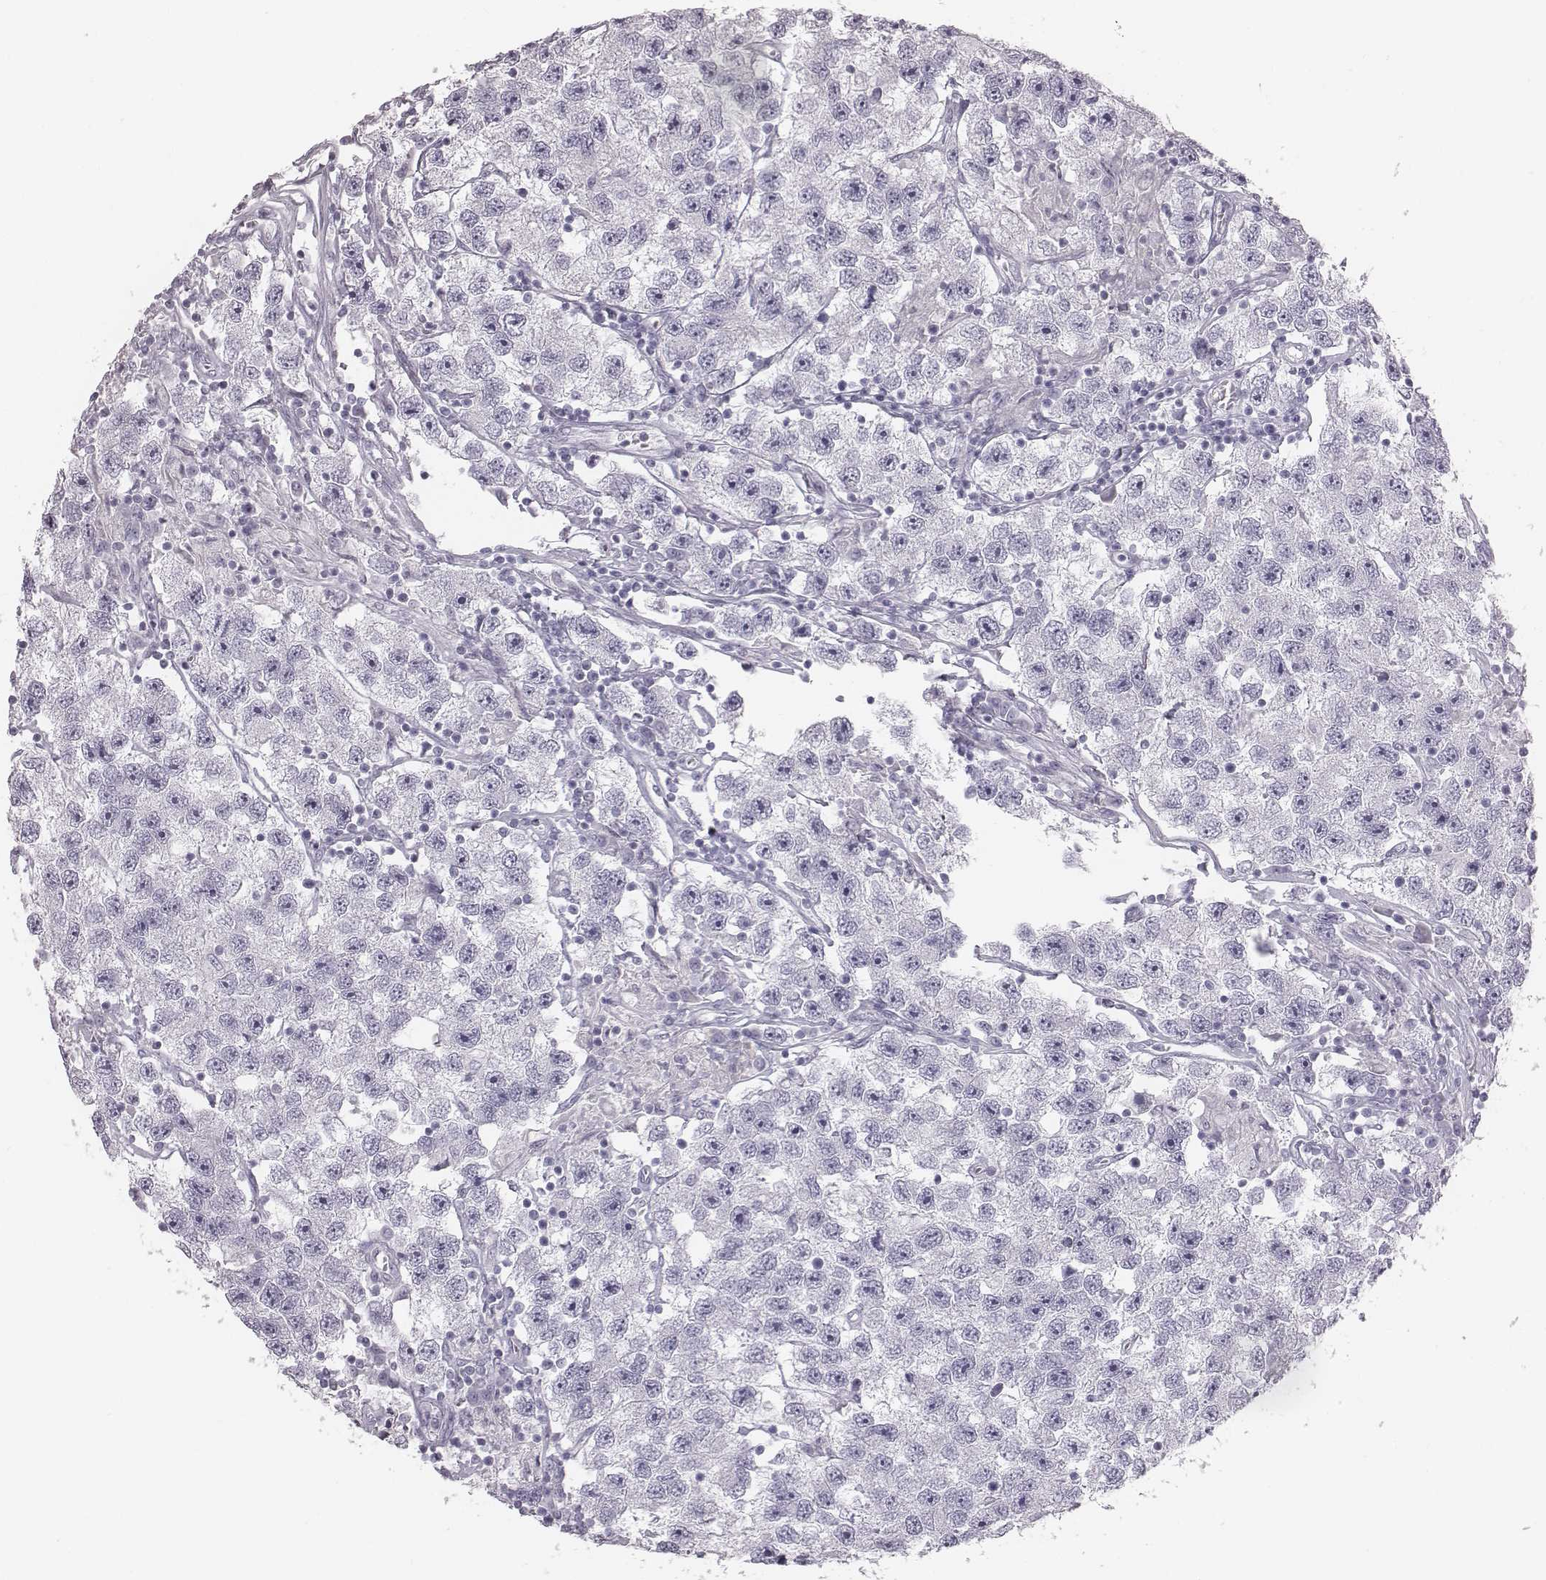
{"staining": {"intensity": "negative", "quantity": "none", "location": "none"}, "tissue": "testis cancer", "cell_type": "Tumor cells", "image_type": "cancer", "snomed": [{"axis": "morphology", "description": "Seminoma, NOS"}, {"axis": "topography", "description": "Testis"}], "caption": "This is an IHC image of testis seminoma. There is no expression in tumor cells.", "gene": "C6orf58", "patient": {"sex": "male", "age": 26}}